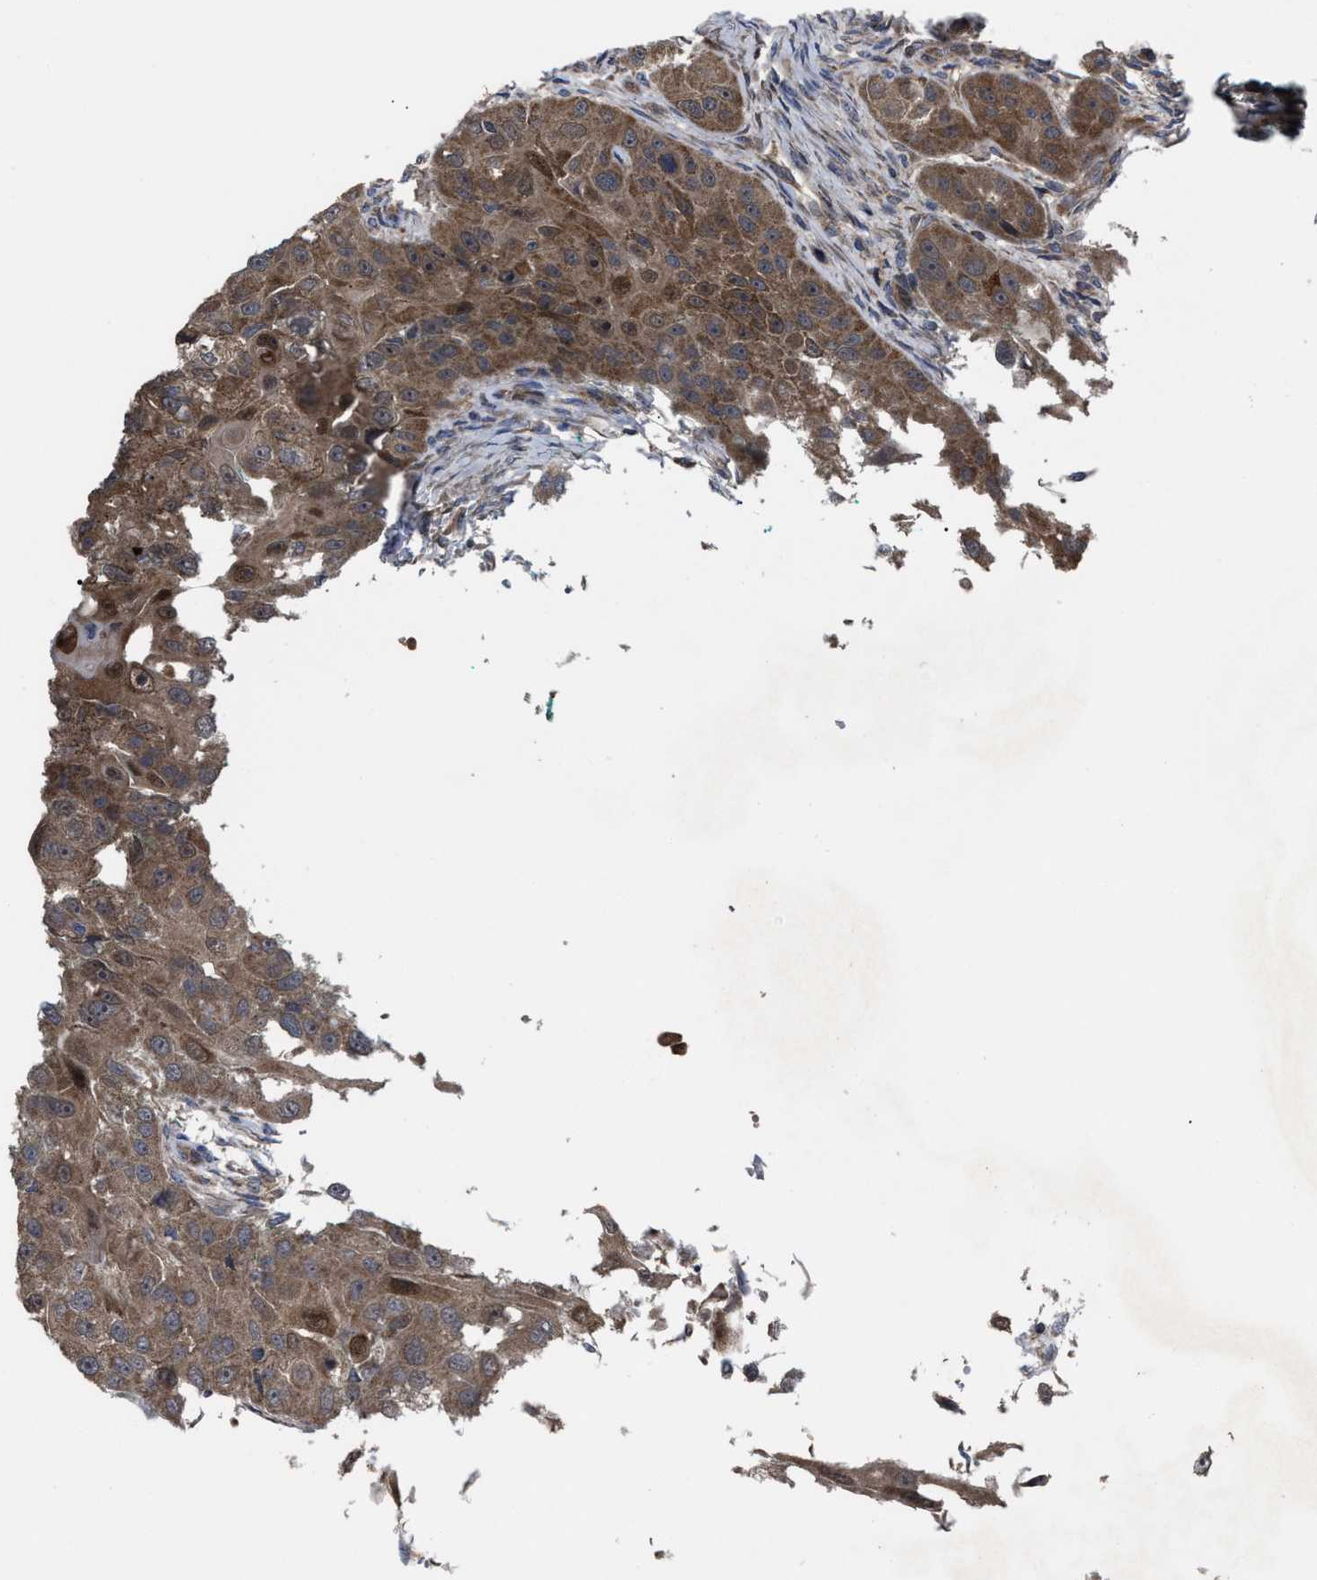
{"staining": {"intensity": "moderate", "quantity": ">75%", "location": "cytoplasmic/membranous"}, "tissue": "head and neck cancer", "cell_type": "Tumor cells", "image_type": "cancer", "snomed": [{"axis": "morphology", "description": "Normal tissue, NOS"}, {"axis": "morphology", "description": "Squamous cell carcinoma, NOS"}, {"axis": "topography", "description": "Skeletal muscle"}, {"axis": "topography", "description": "Head-Neck"}], "caption": "IHC (DAB (3,3'-diaminobenzidine)) staining of head and neck cancer exhibits moderate cytoplasmic/membranous protein expression in about >75% of tumor cells. The staining is performed using DAB (3,3'-diaminobenzidine) brown chromogen to label protein expression. The nuclei are counter-stained blue using hematoxylin.", "gene": "PASK", "patient": {"sex": "male", "age": 51}}